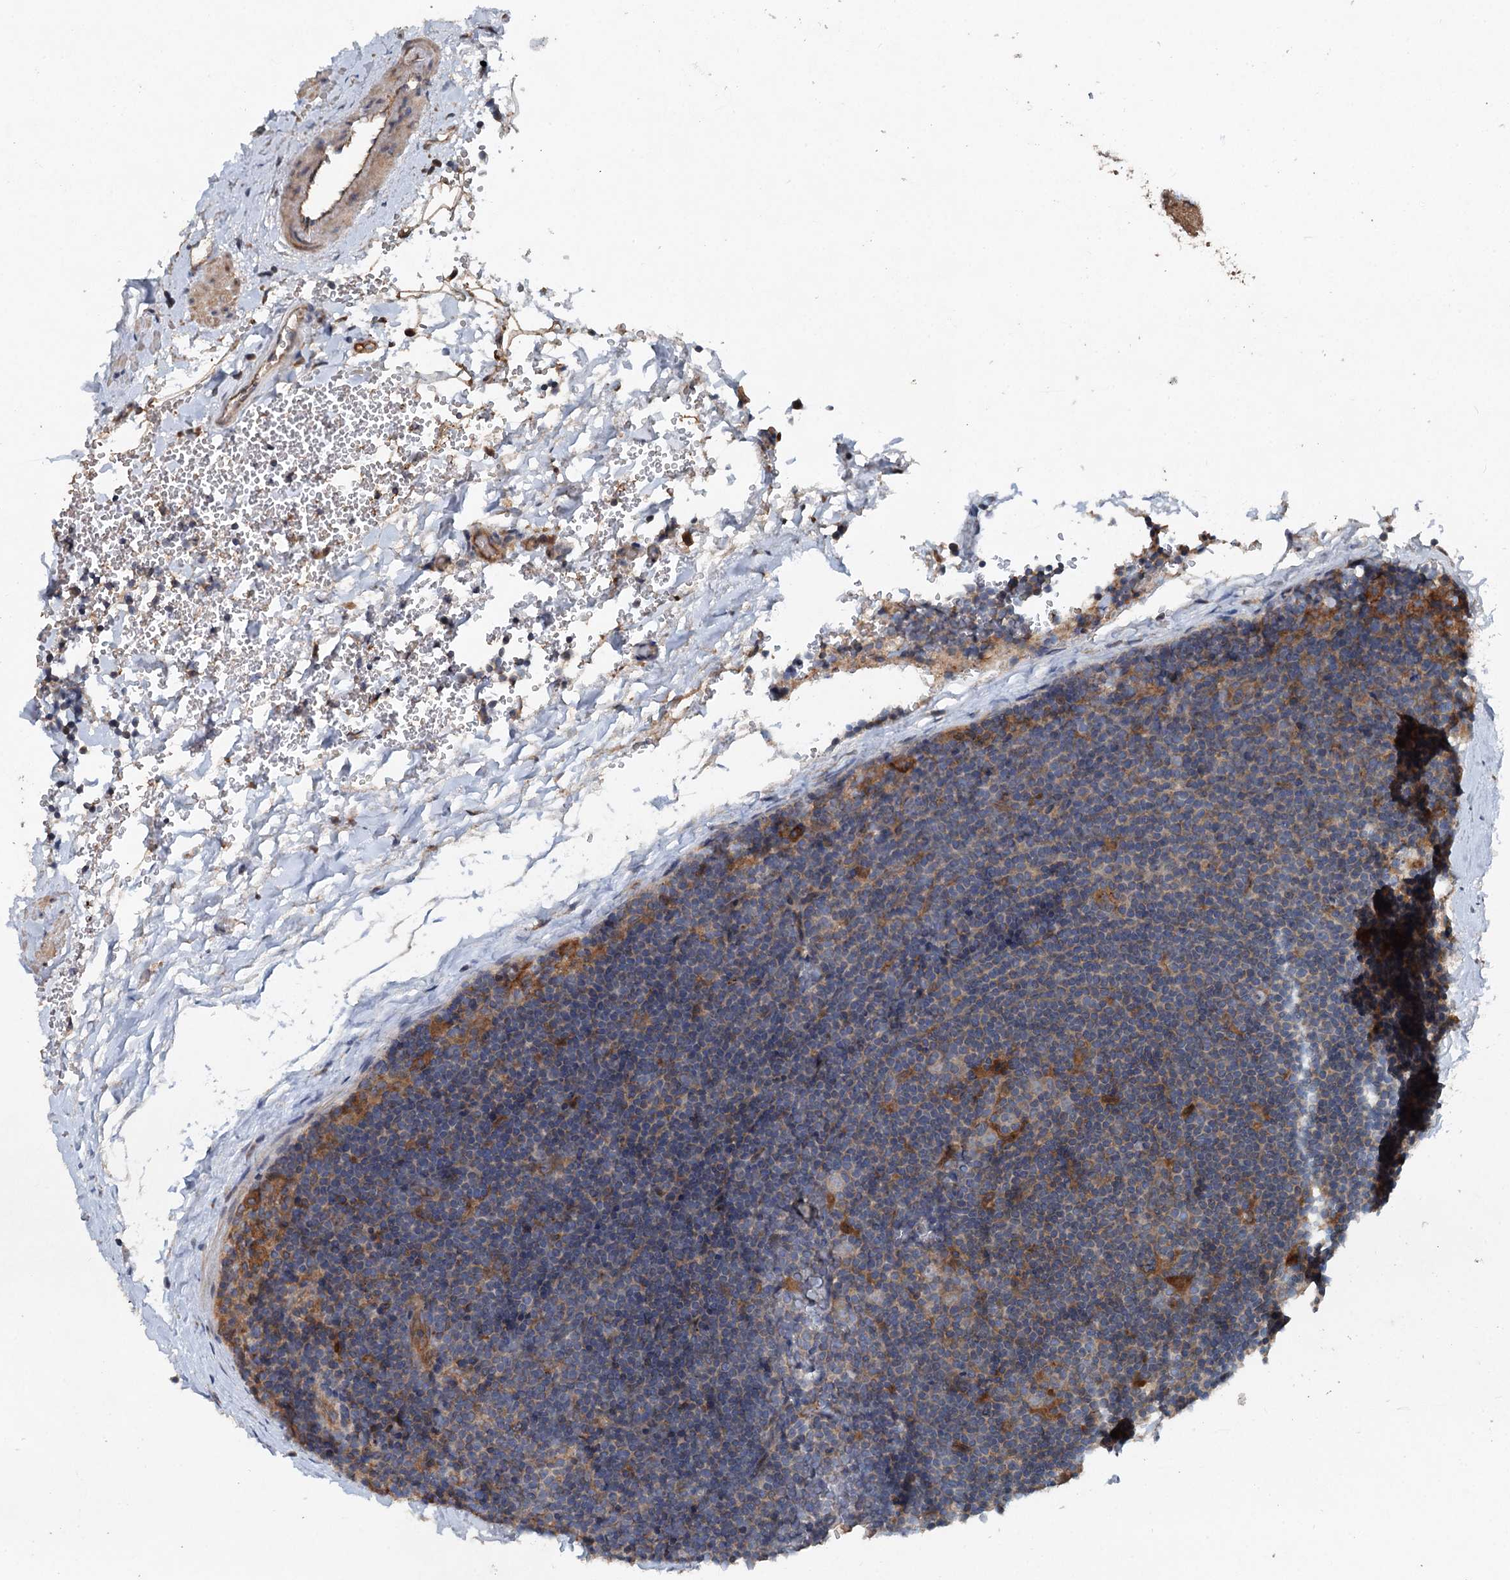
{"staining": {"intensity": "moderate", "quantity": "25%-75%", "location": "cytoplasmic/membranous"}, "tissue": "lymphoma", "cell_type": "Tumor cells", "image_type": "cancer", "snomed": [{"axis": "morphology", "description": "Hodgkin's disease, NOS"}, {"axis": "topography", "description": "Lymph node"}], "caption": "A micrograph of Hodgkin's disease stained for a protein displays moderate cytoplasmic/membranous brown staining in tumor cells.", "gene": "TAPBPL", "patient": {"sex": "female", "age": 57}}